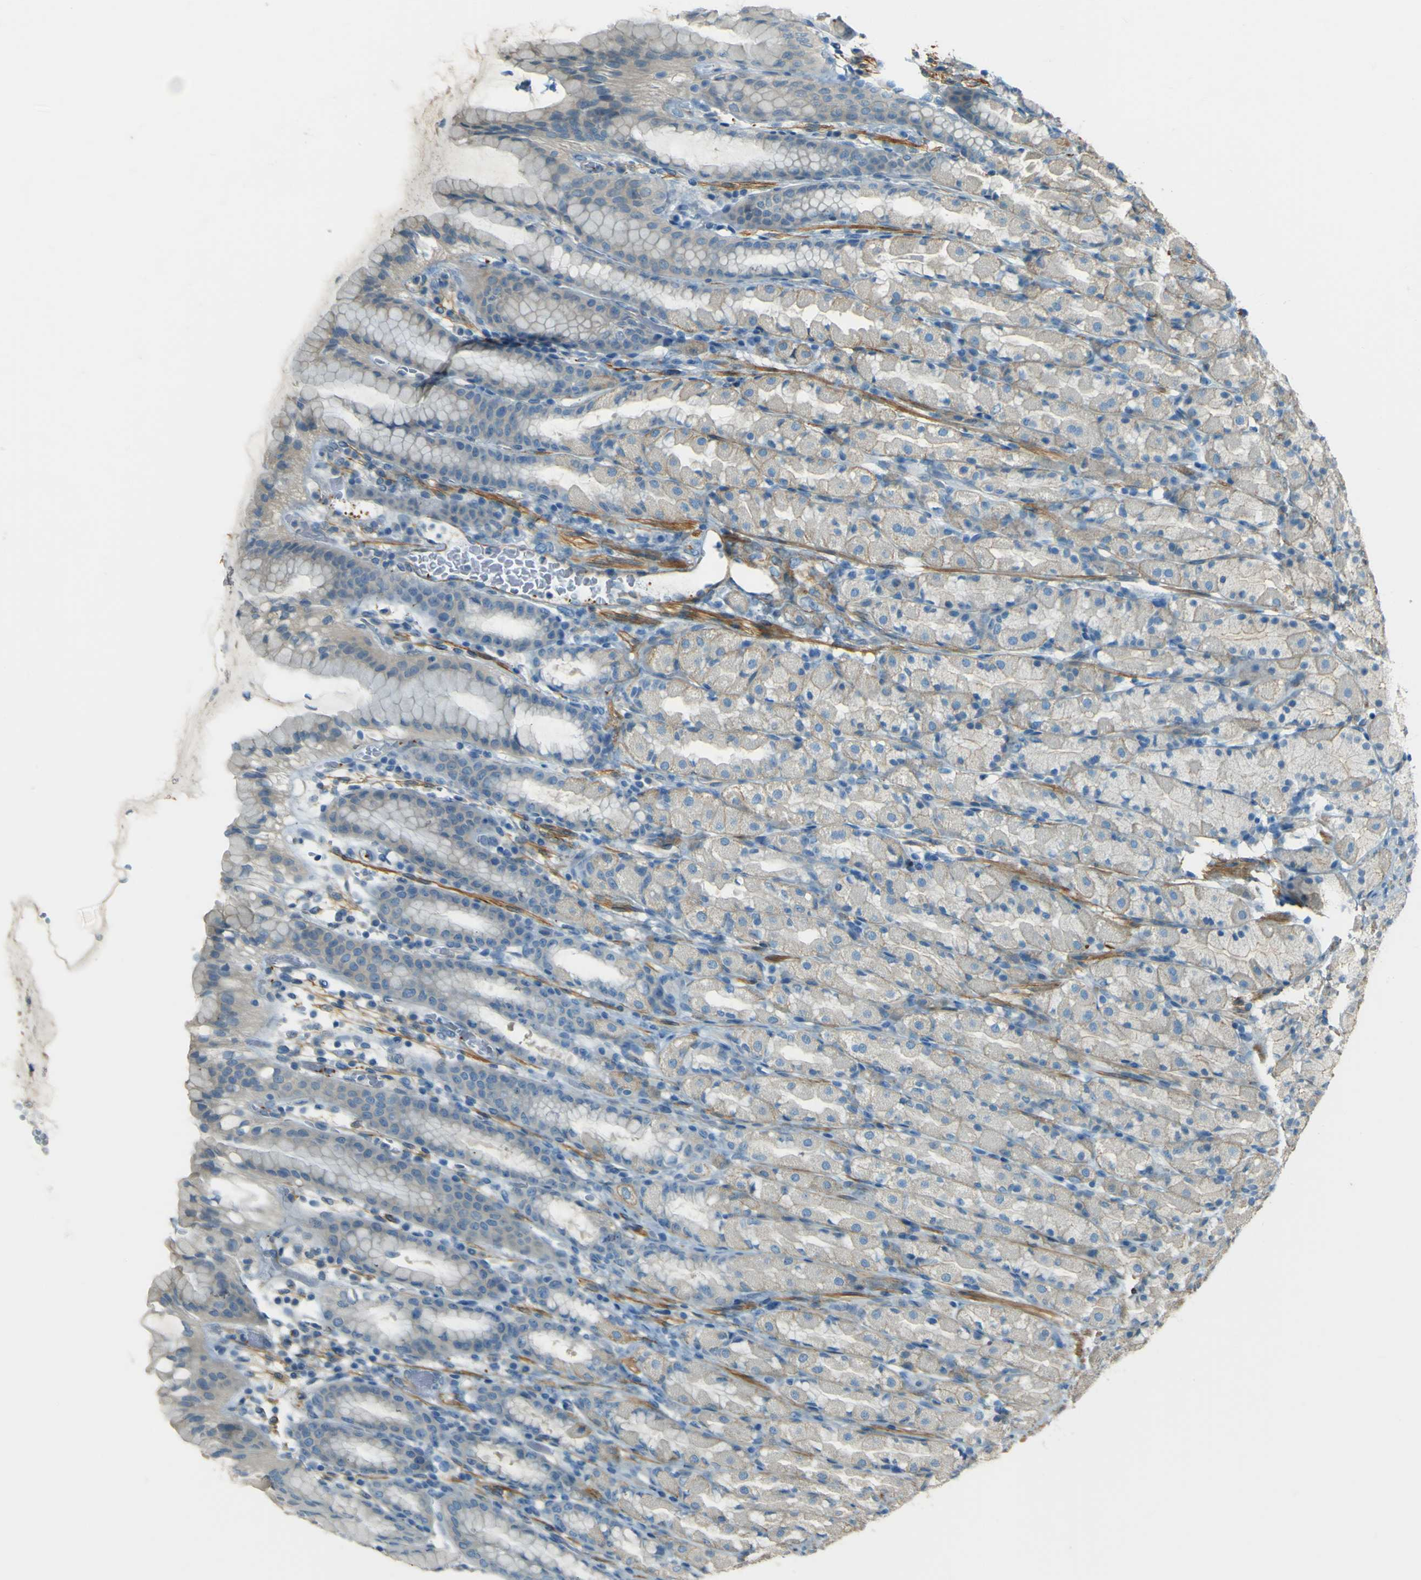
{"staining": {"intensity": "weak", "quantity": "<25%", "location": "cytoplasmic/membranous"}, "tissue": "stomach", "cell_type": "Glandular cells", "image_type": "normal", "snomed": [{"axis": "morphology", "description": "Normal tissue, NOS"}, {"axis": "topography", "description": "Stomach, upper"}], "caption": "DAB (3,3'-diaminobenzidine) immunohistochemical staining of normal human stomach shows no significant positivity in glandular cells.", "gene": "NEXN", "patient": {"sex": "male", "age": 68}}